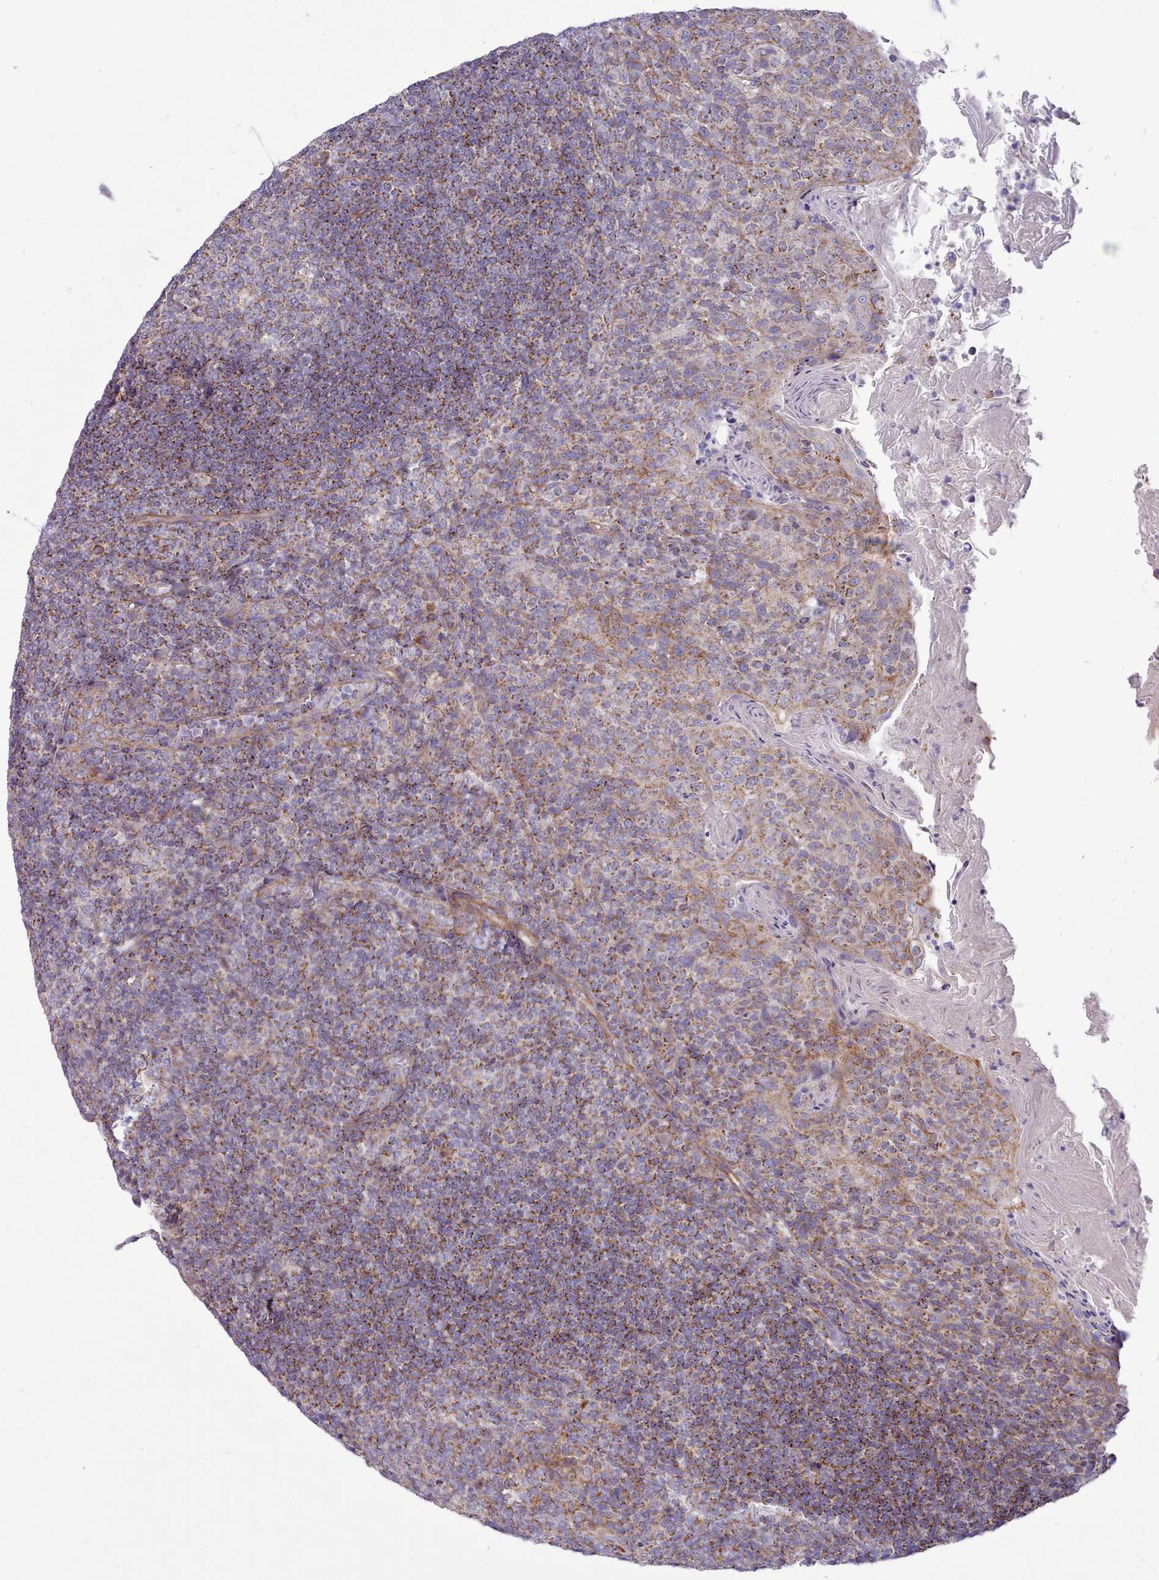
{"staining": {"intensity": "moderate", "quantity": "<25%", "location": "cytoplasmic/membranous"}, "tissue": "tonsil", "cell_type": "Germinal center cells", "image_type": "normal", "snomed": [{"axis": "morphology", "description": "Normal tissue, NOS"}, {"axis": "topography", "description": "Tonsil"}], "caption": "Protein analysis of unremarkable tonsil displays moderate cytoplasmic/membranous expression in about <25% of germinal center cells.", "gene": "MRPL21", "patient": {"sex": "female", "age": 10}}